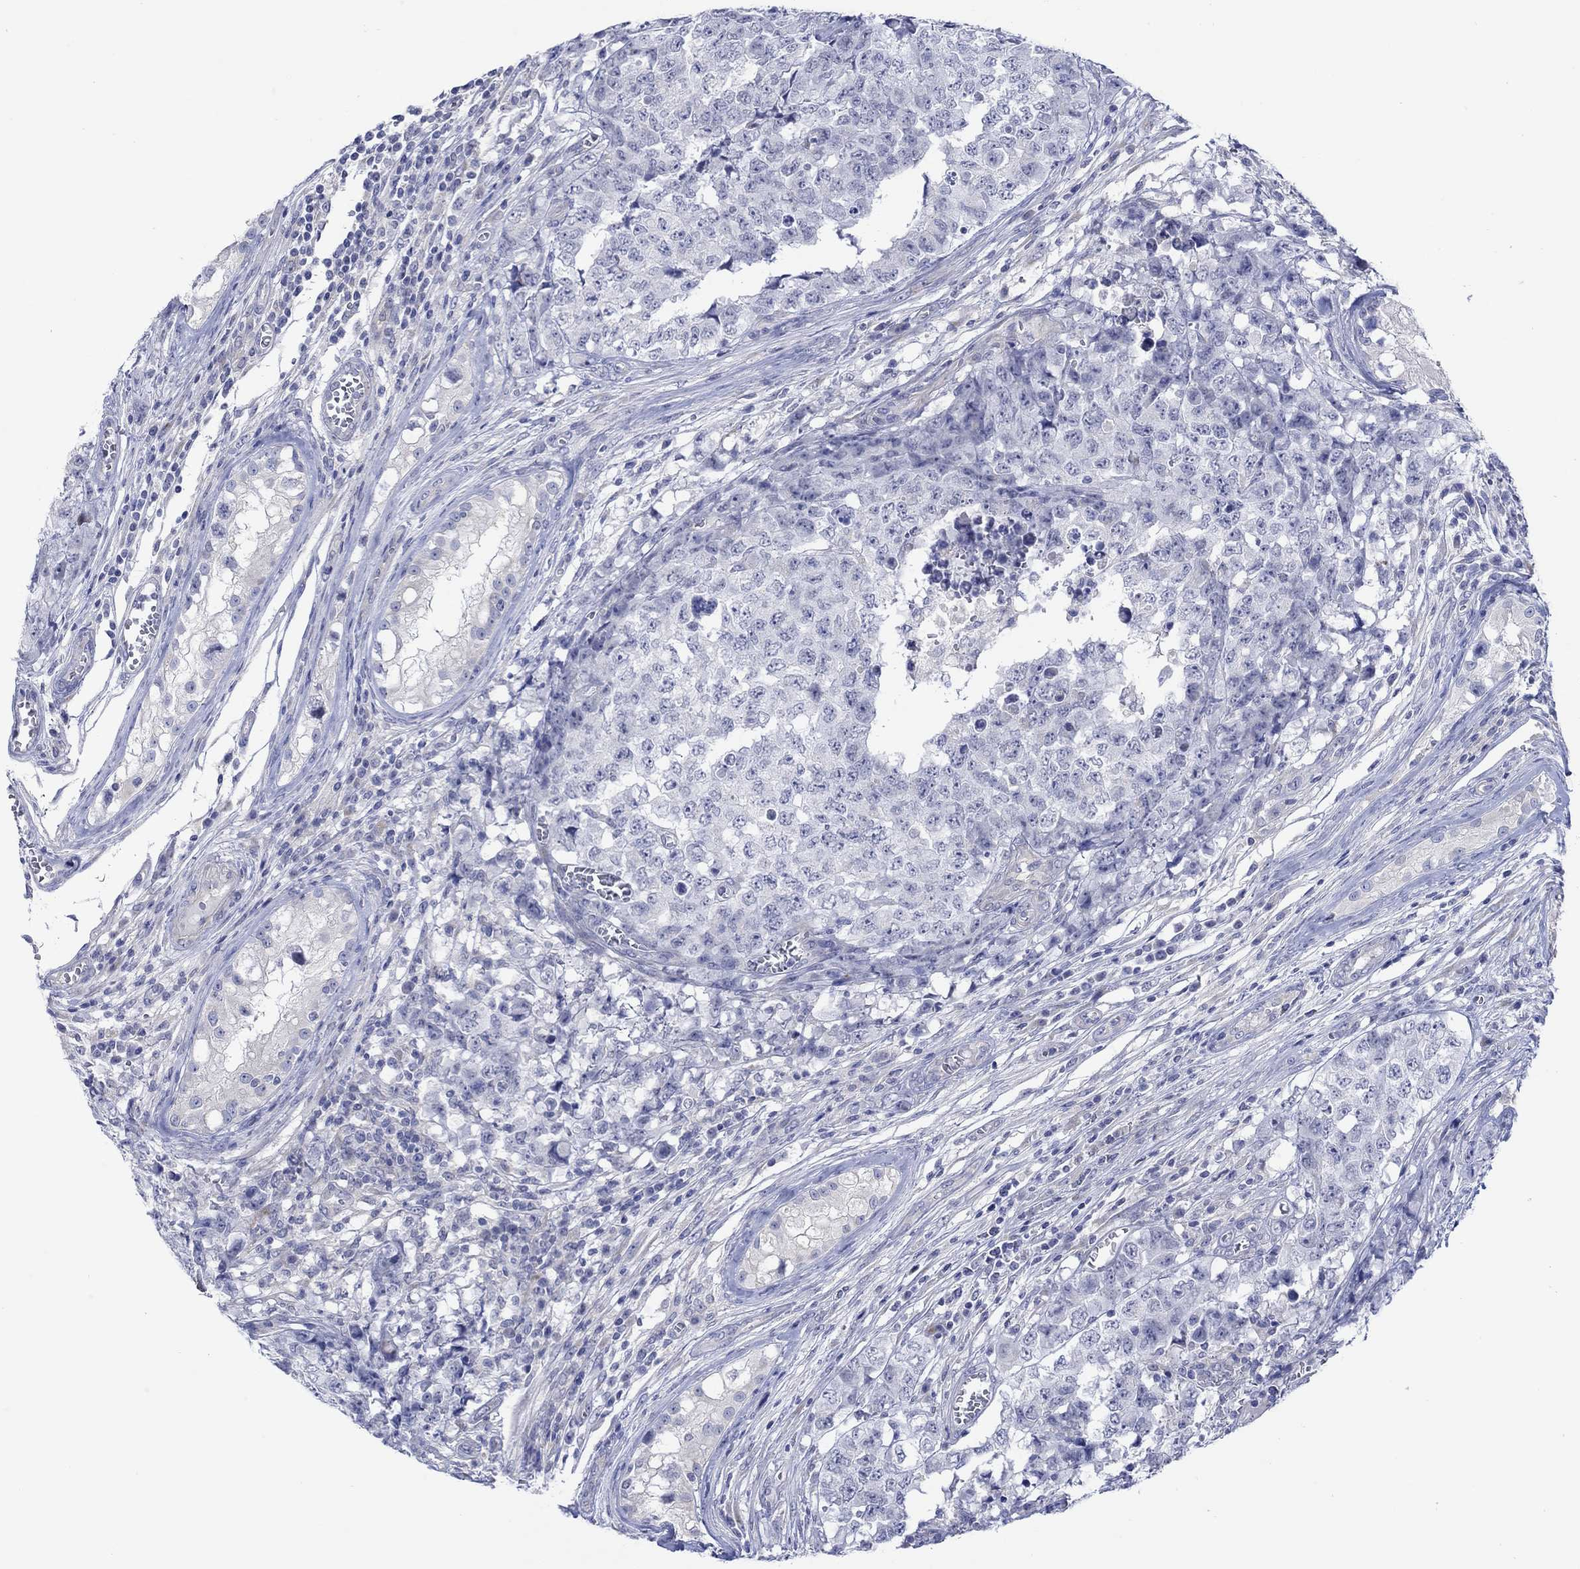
{"staining": {"intensity": "negative", "quantity": "none", "location": "none"}, "tissue": "testis cancer", "cell_type": "Tumor cells", "image_type": "cancer", "snomed": [{"axis": "morphology", "description": "Carcinoma, Embryonal, NOS"}, {"axis": "topography", "description": "Testis"}], "caption": "Testis cancer (embryonal carcinoma) was stained to show a protein in brown. There is no significant staining in tumor cells.", "gene": "KRT222", "patient": {"sex": "male", "age": 23}}